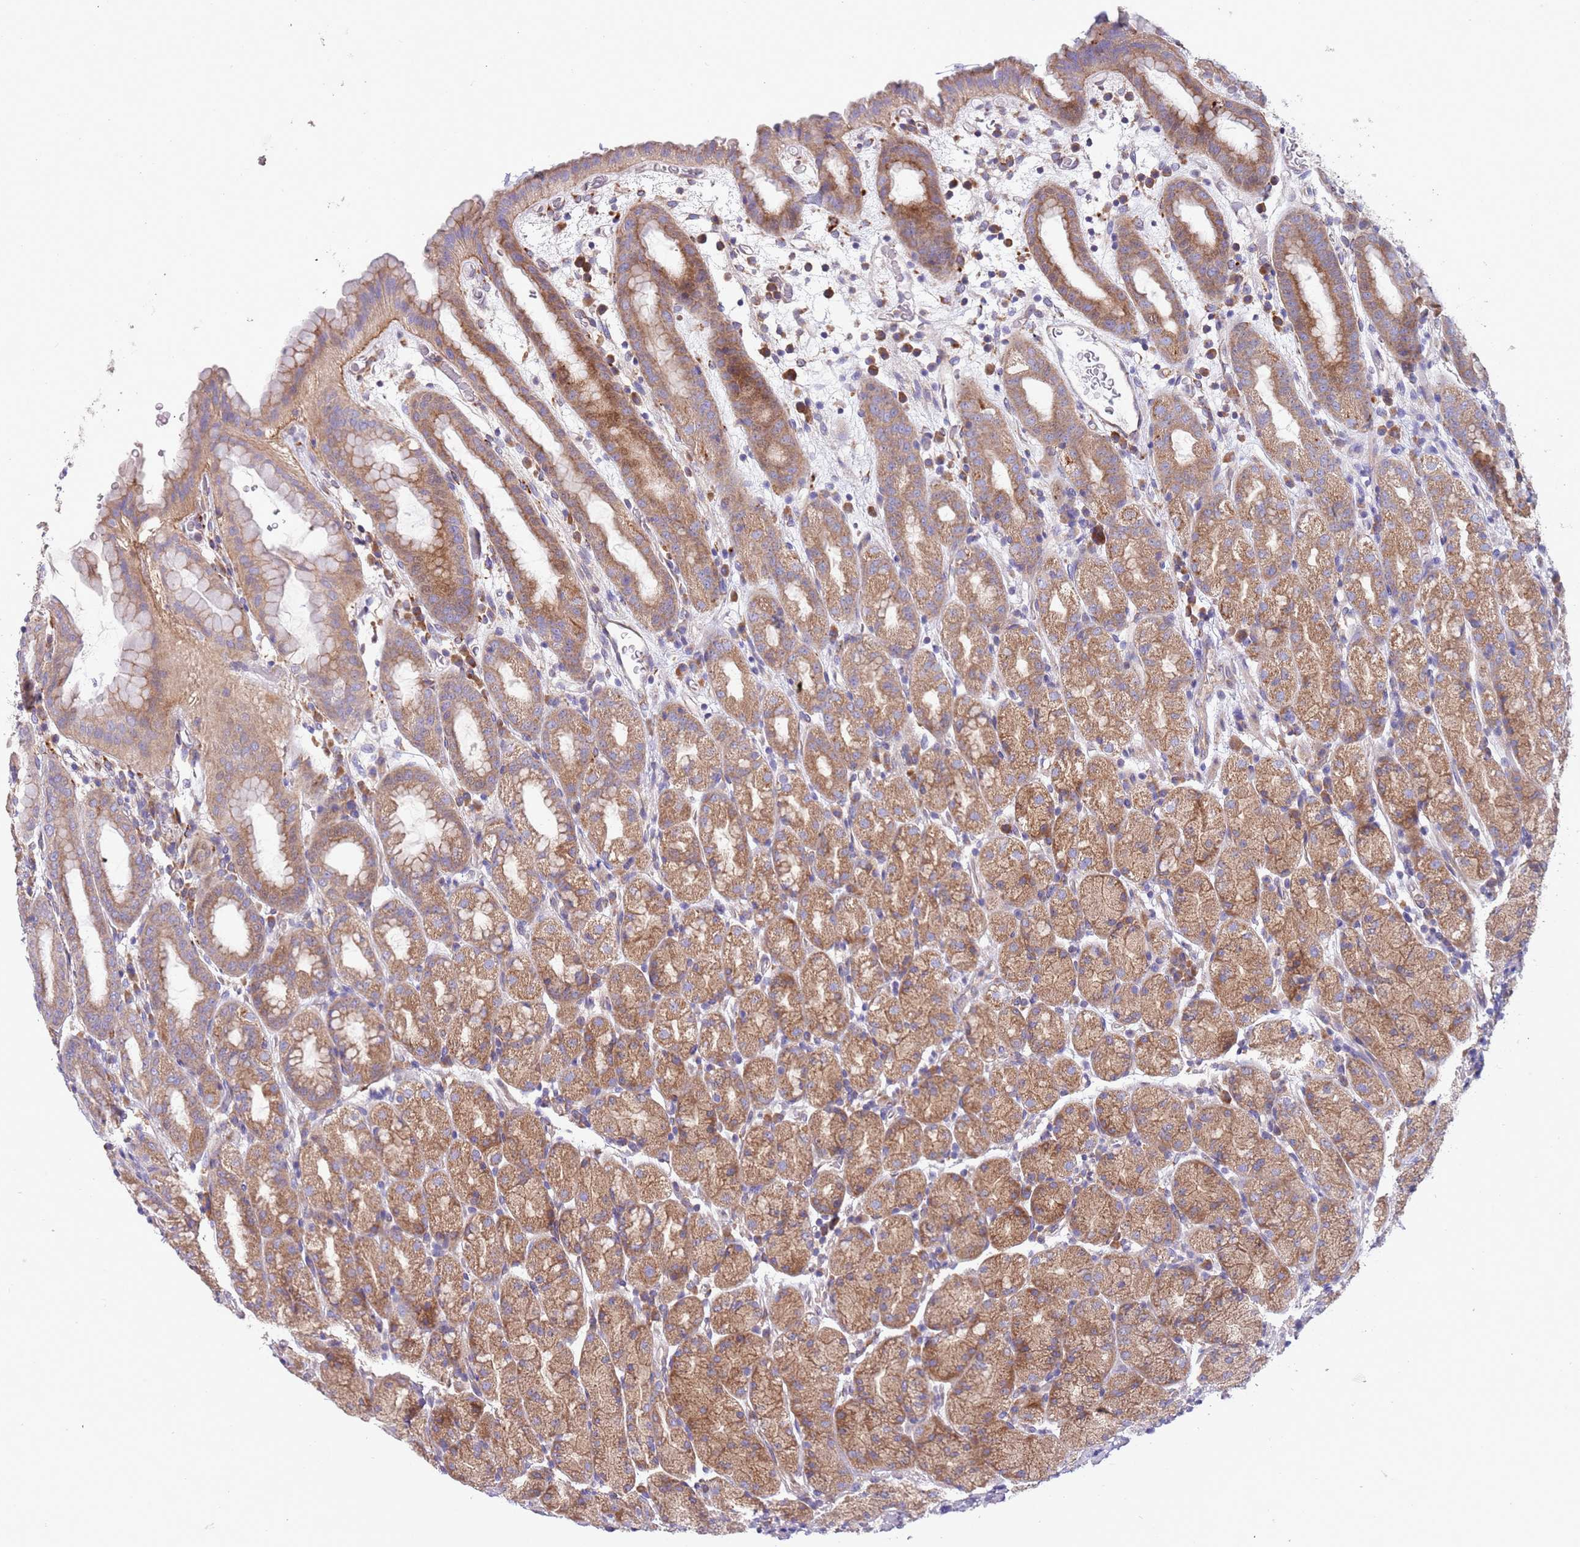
{"staining": {"intensity": "moderate", "quantity": ">75%", "location": "cytoplasmic/membranous"}, "tissue": "stomach", "cell_type": "Glandular cells", "image_type": "normal", "snomed": [{"axis": "morphology", "description": "Normal tissue, NOS"}, {"axis": "topography", "description": "Stomach, upper"}, {"axis": "topography", "description": "Stomach, lower"}, {"axis": "topography", "description": "Small intestine"}], "caption": "Immunohistochemistry (IHC) (DAB) staining of unremarkable stomach displays moderate cytoplasmic/membranous protein expression in about >75% of glandular cells. (Stains: DAB in brown, nuclei in blue, Microscopy: brightfield microscopy at high magnification).", "gene": "ARMCX6", "patient": {"sex": "male", "age": 68}}